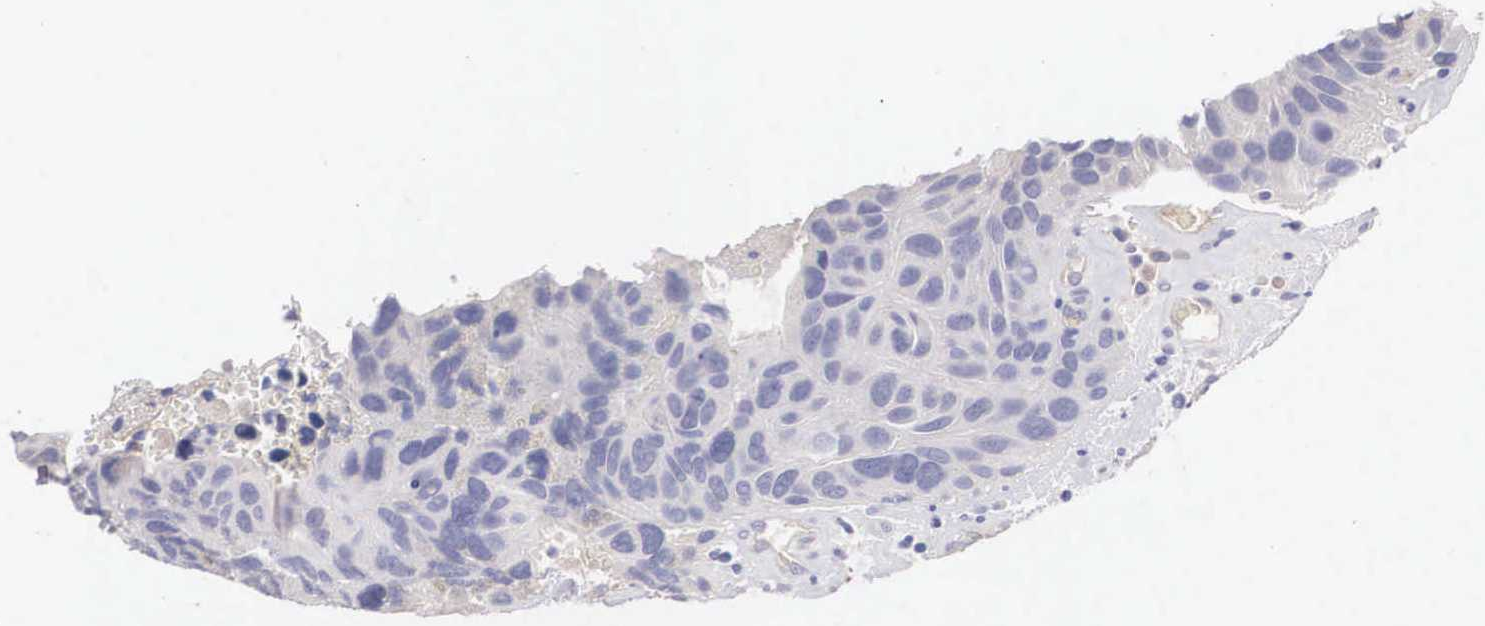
{"staining": {"intensity": "negative", "quantity": "none", "location": "none"}, "tissue": "urothelial cancer", "cell_type": "Tumor cells", "image_type": "cancer", "snomed": [{"axis": "morphology", "description": "Urothelial carcinoma, High grade"}, {"axis": "topography", "description": "Urinary bladder"}], "caption": "Tumor cells are negative for protein expression in human urothelial carcinoma (high-grade).", "gene": "ABHD4", "patient": {"sex": "male", "age": 66}}